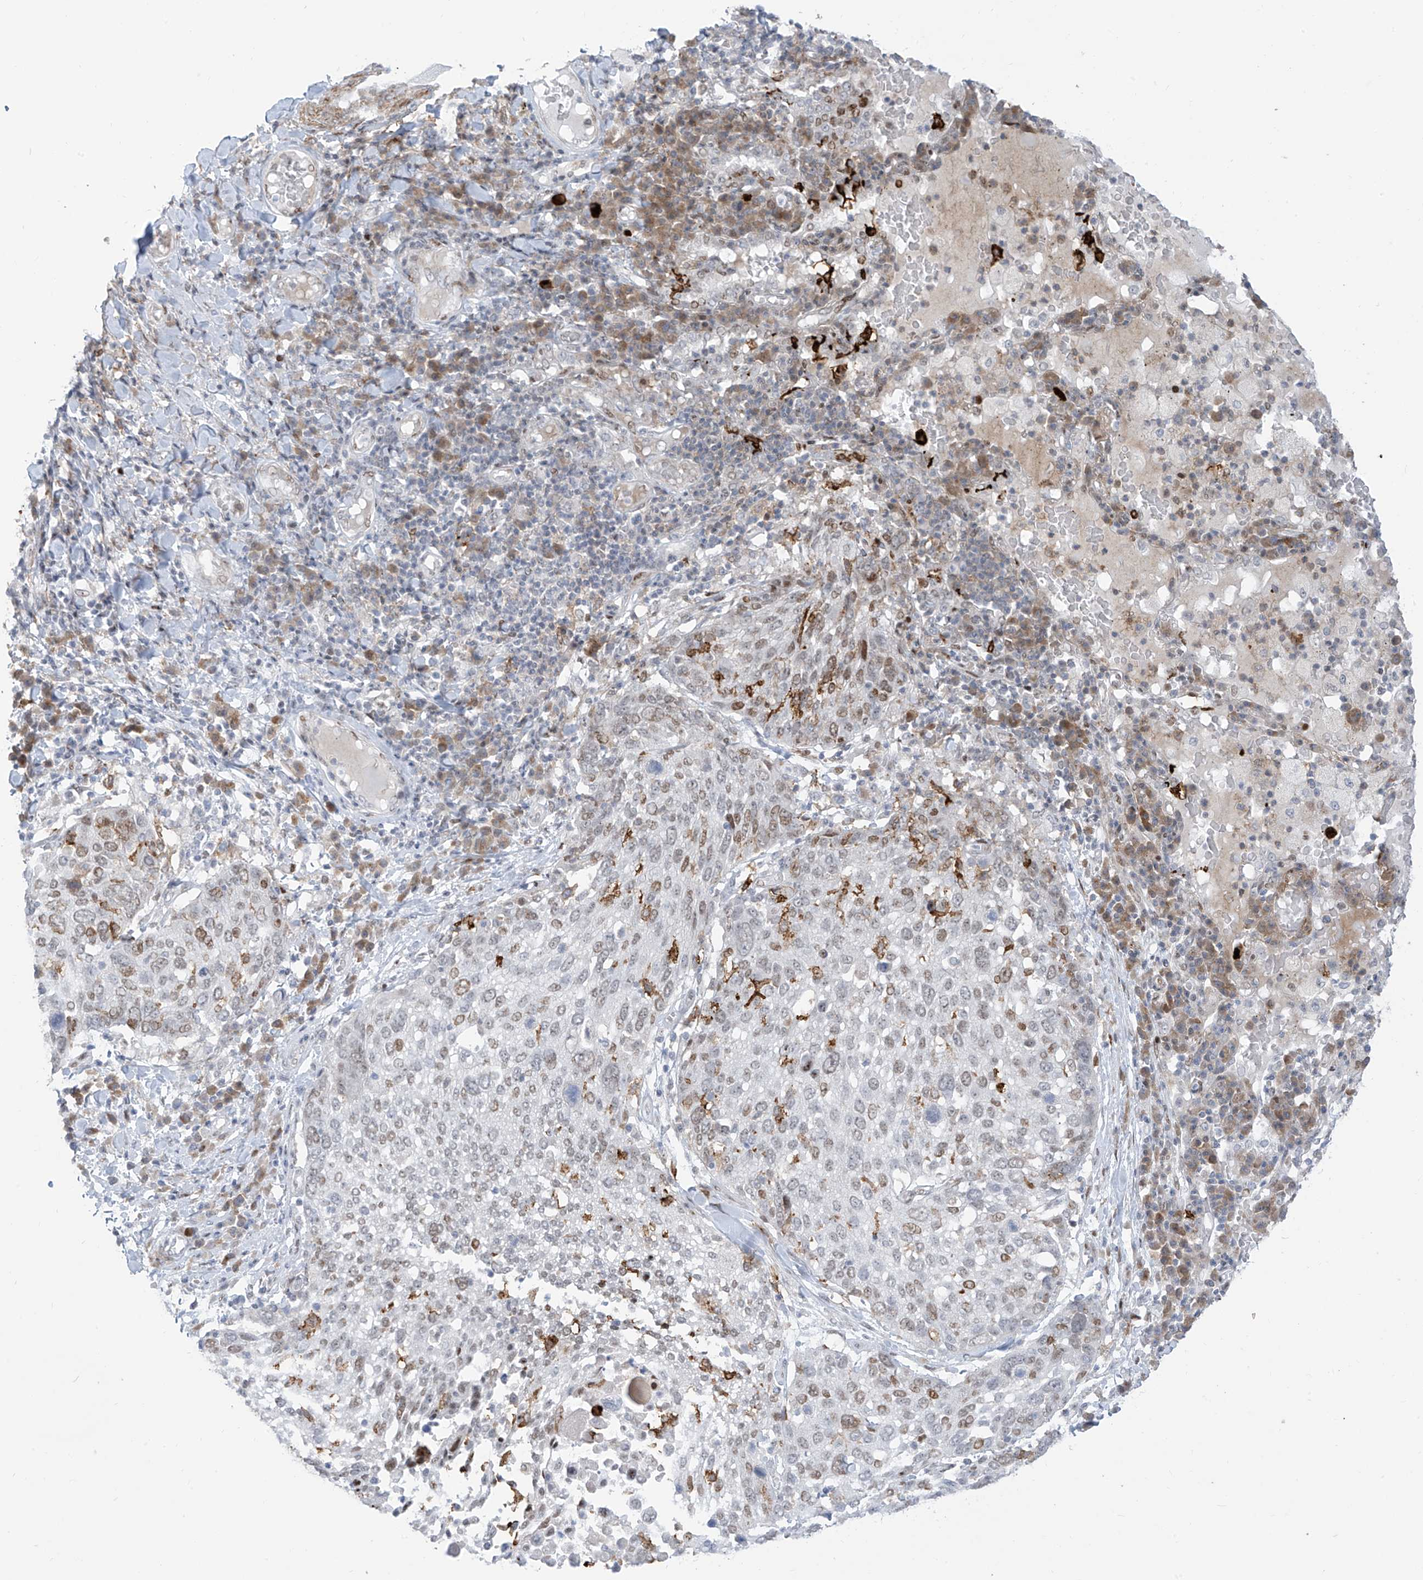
{"staining": {"intensity": "weak", "quantity": "25%-75%", "location": "nuclear"}, "tissue": "lung cancer", "cell_type": "Tumor cells", "image_type": "cancer", "snomed": [{"axis": "morphology", "description": "Squamous cell carcinoma, NOS"}, {"axis": "topography", "description": "Lung"}], "caption": "A low amount of weak nuclear positivity is present in approximately 25%-75% of tumor cells in lung cancer tissue.", "gene": "LIN9", "patient": {"sex": "male", "age": 65}}